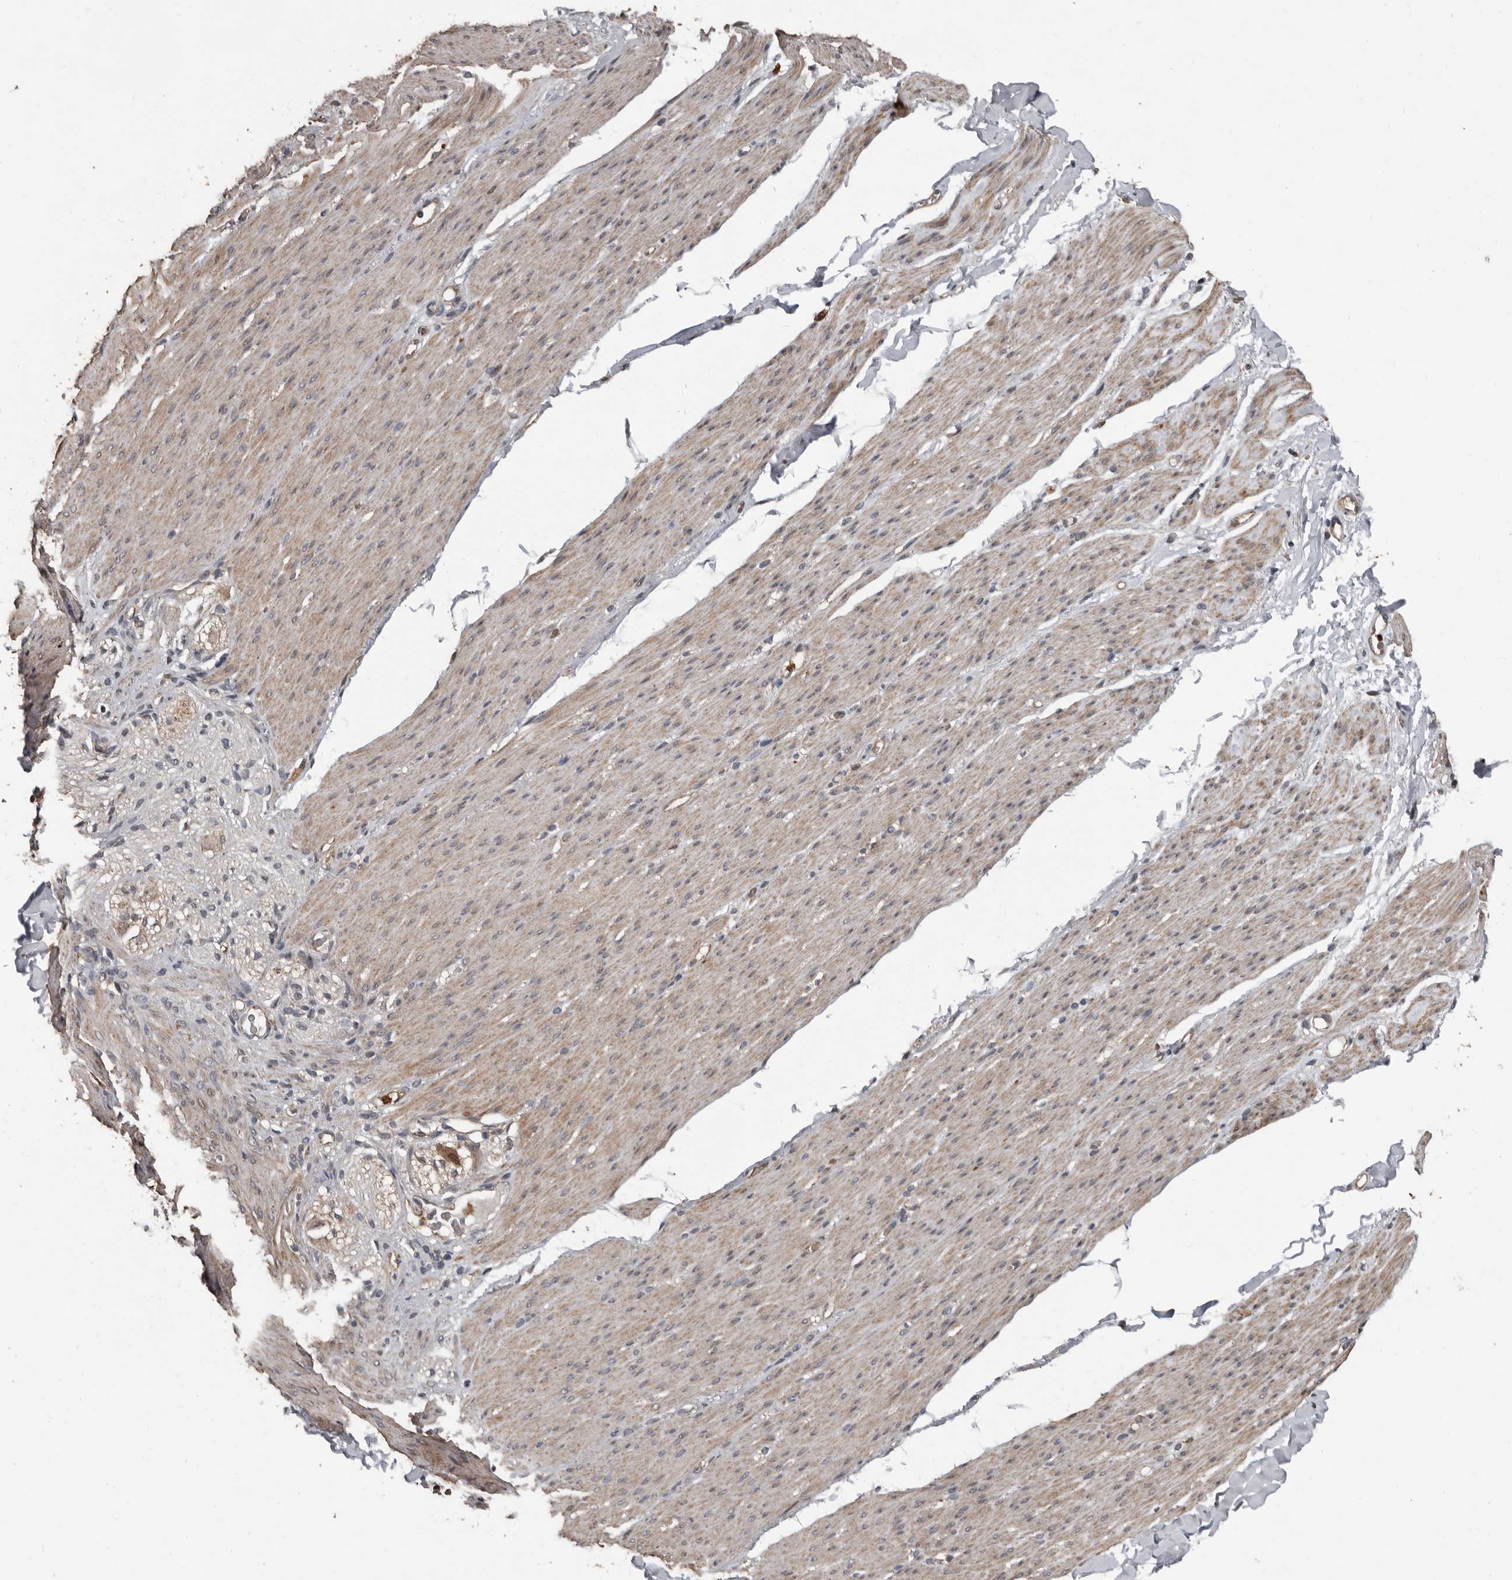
{"staining": {"intensity": "weak", "quantity": "25%-75%", "location": "cytoplasmic/membranous"}, "tissue": "smooth muscle", "cell_type": "Smooth muscle cells", "image_type": "normal", "snomed": [{"axis": "morphology", "description": "Normal tissue, NOS"}, {"axis": "topography", "description": "Colon"}, {"axis": "topography", "description": "Peripheral nerve tissue"}], "caption": "Immunohistochemistry histopathology image of benign smooth muscle: smooth muscle stained using immunohistochemistry (IHC) exhibits low levels of weak protein expression localized specifically in the cytoplasmic/membranous of smooth muscle cells, appearing as a cytoplasmic/membranous brown color.", "gene": "FSBP", "patient": {"sex": "female", "age": 61}}